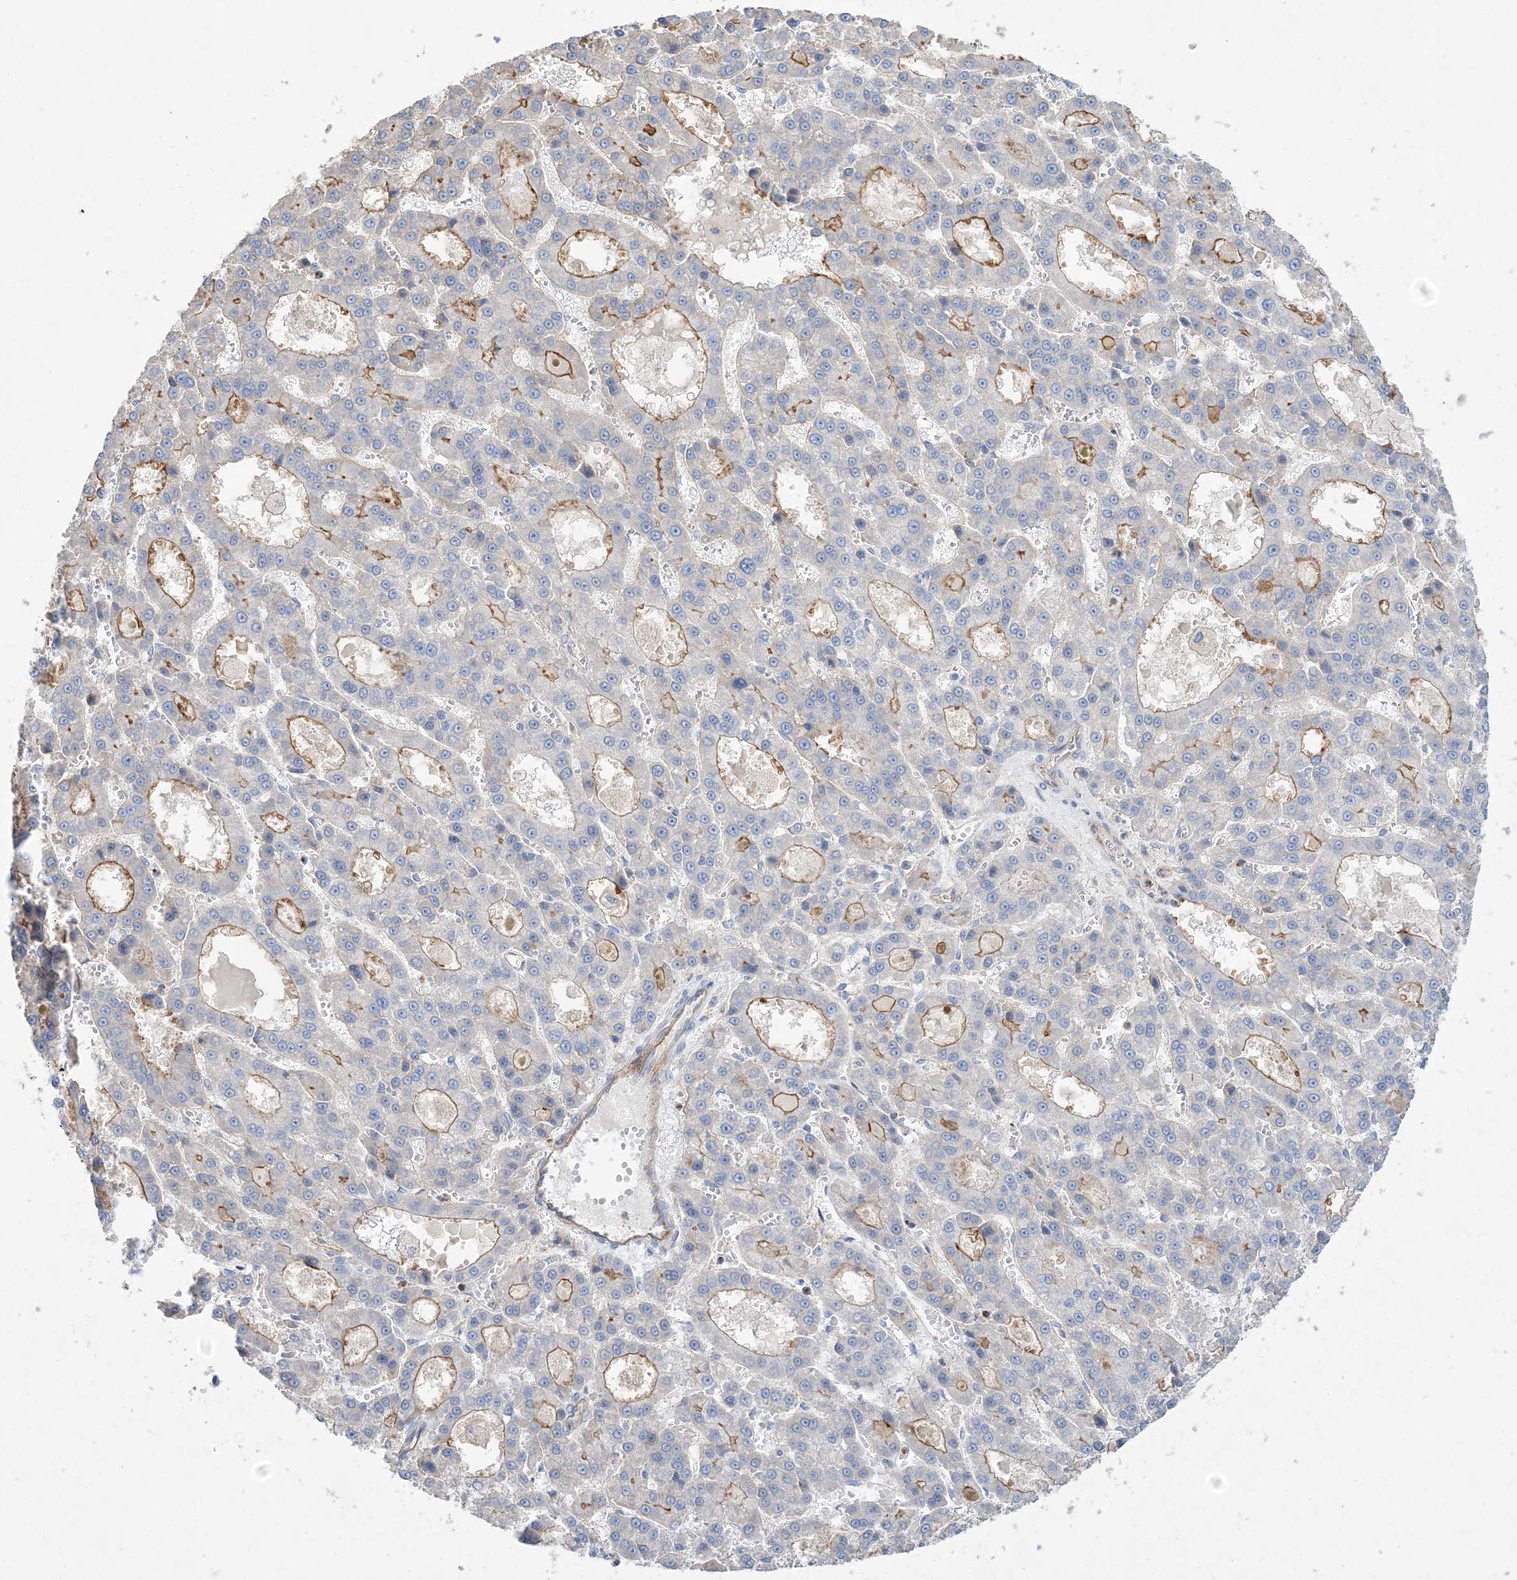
{"staining": {"intensity": "moderate", "quantity": "<25%", "location": "cytoplasmic/membranous"}, "tissue": "liver cancer", "cell_type": "Tumor cells", "image_type": "cancer", "snomed": [{"axis": "morphology", "description": "Carcinoma, Hepatocellular, NOS"}, {"axis": "topography", "description": "Liver"}], "caption": "Tumor cells show moderate cytoplasmic/membranous expression in approximately <25% of cells in liver cancer.", "gene": "PIGC", "patient": {"sex": "male", "age": 70}}